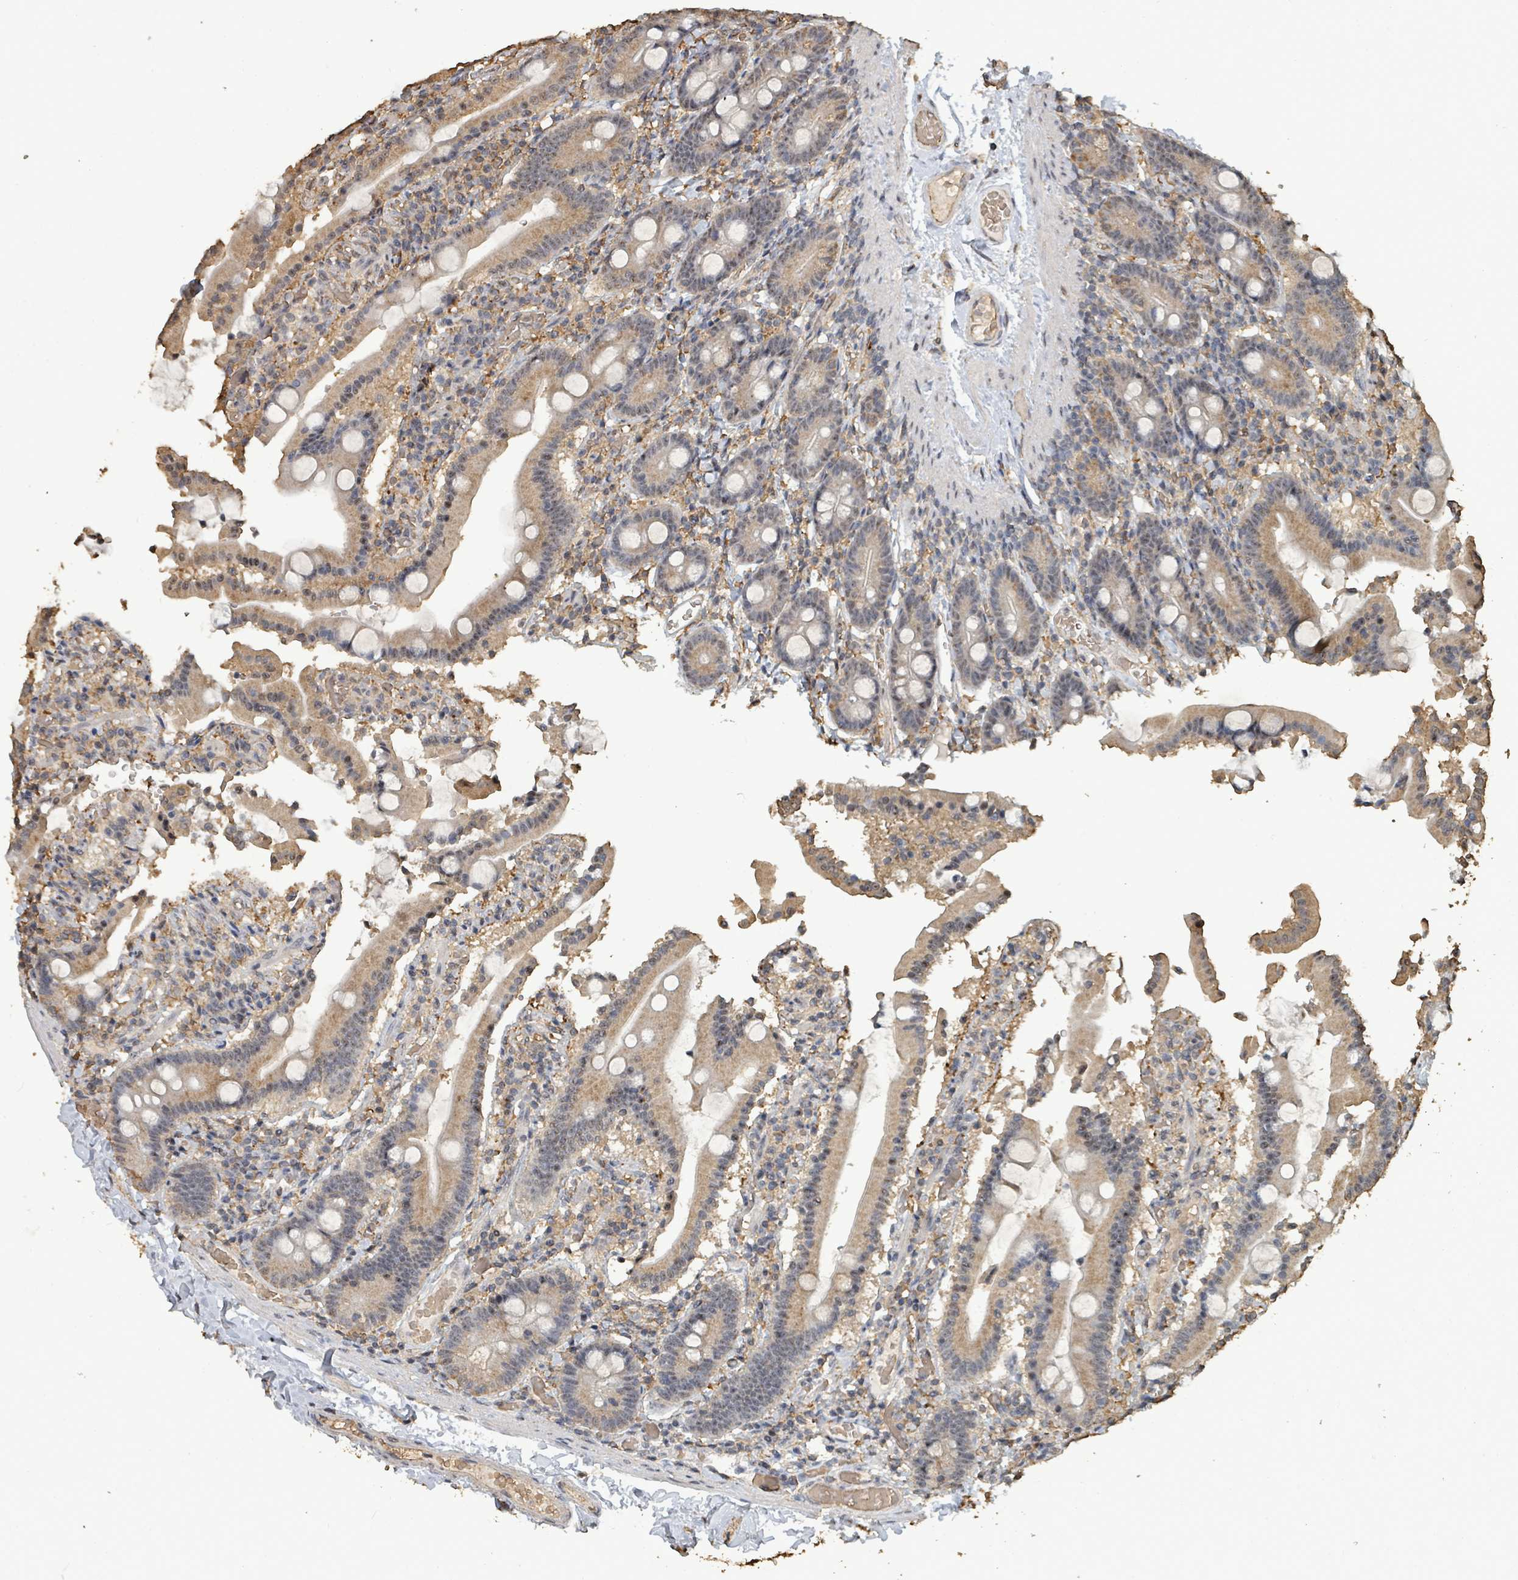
{"staining": {"intensity": "moderate", "quantity": "25%-75%", "location": "cytoplasmic/membranous,nuclear"}, "tissue": "duodenum", "cell_type": "Glandular cells", "image_type": "normal", "snomed": [{"axis": "morphology", "description": "Normal tissue, NOS"}, {"axis": "topography", "description": "Duodenum"}], "caption": "This image shows IHC staining of normal human duodenum, with medium moderate cytoplasmic/membranous,nuclear staining in approximately 25%-75% of glandular cells.", "gene": "C6orf52", "patient": {"sex": "male", "age": 55}}